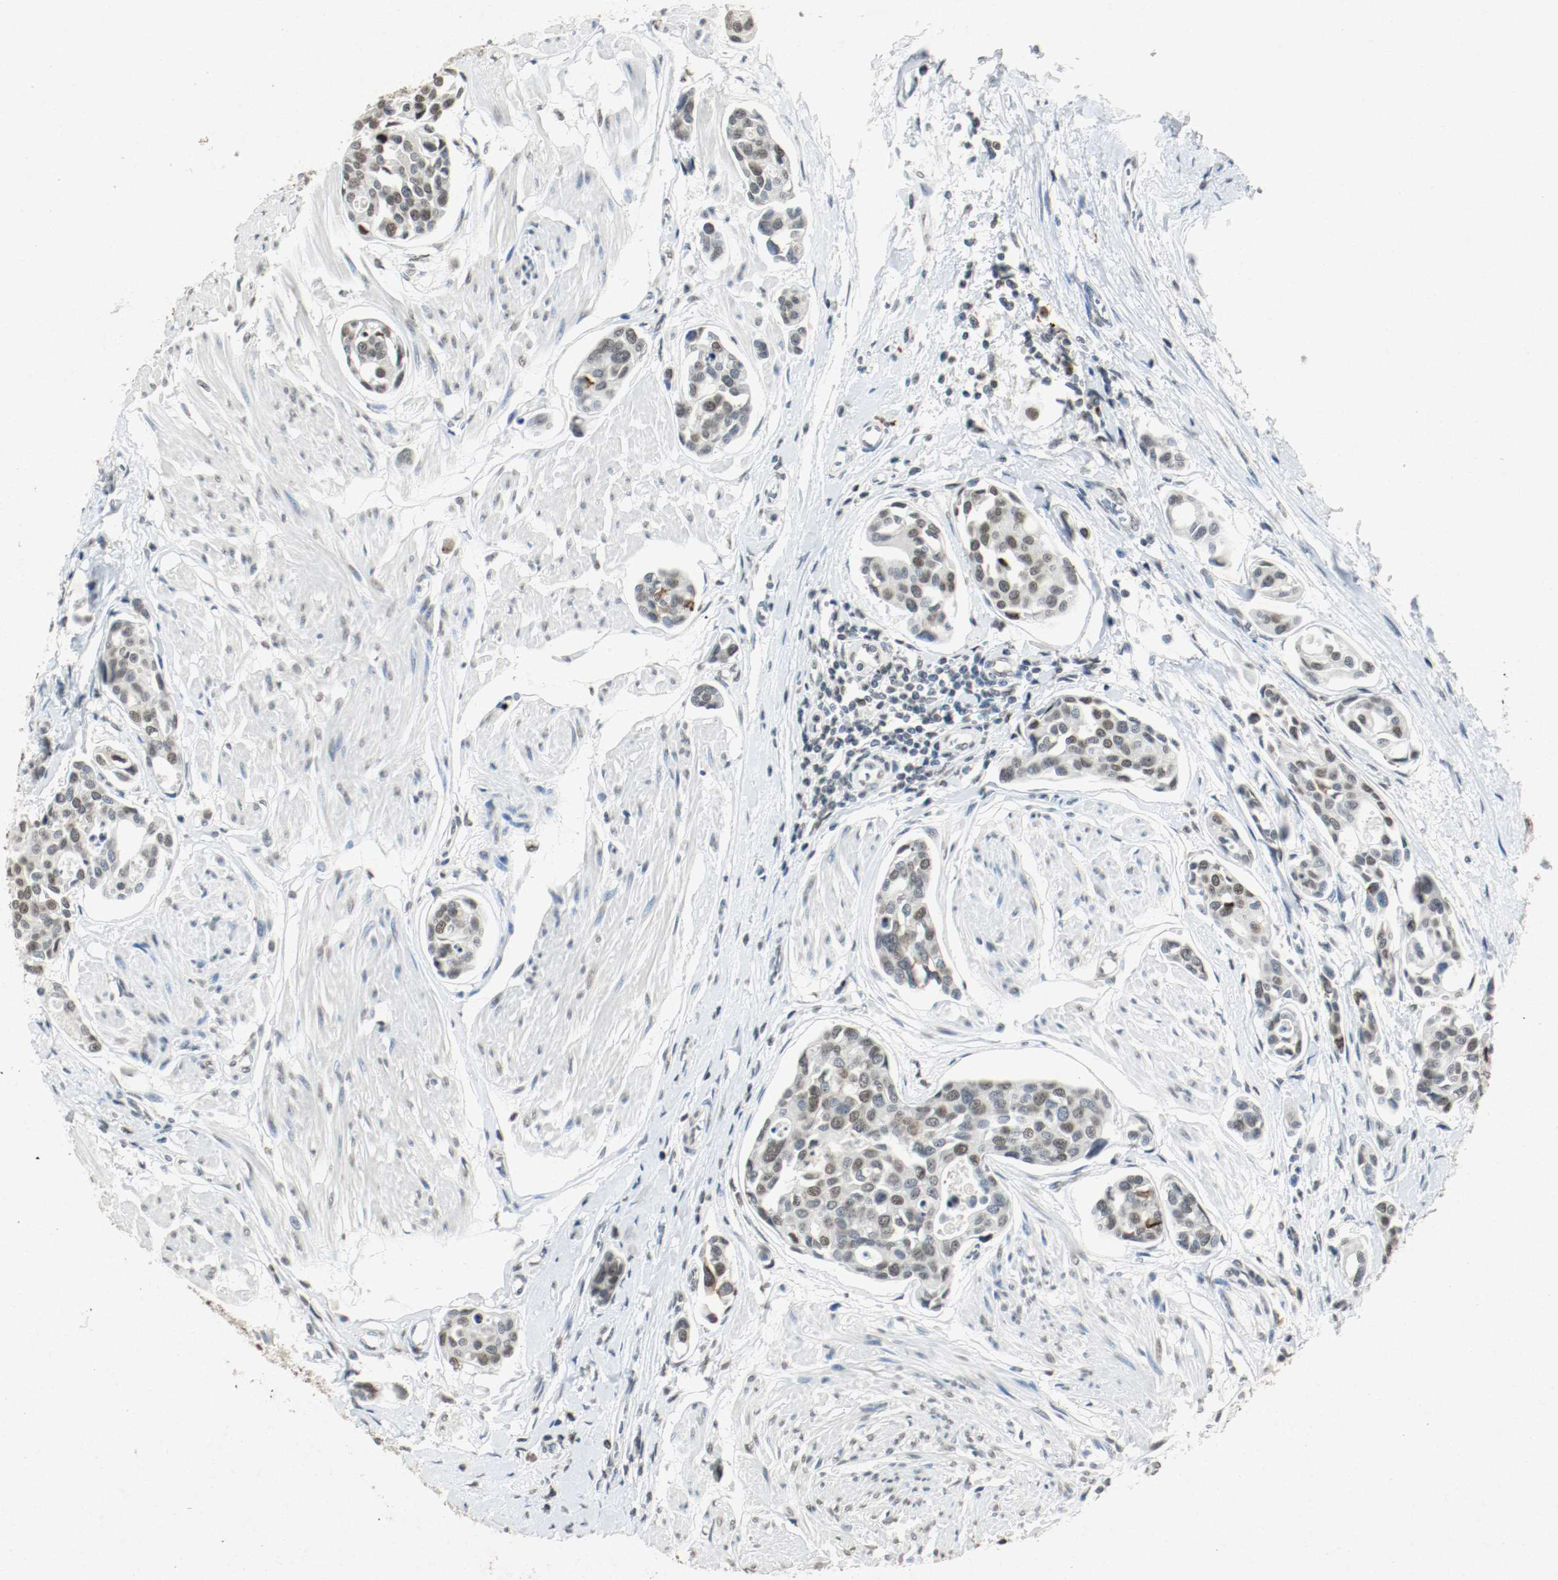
{"staining": {"intensity": "moderate", "quantity": ">75%", "location": "nuclear"}, "tissue": "urothelial cancer", "cell_type": "Tumor cells", "image_type": "cancer", "snomed": [{"axis": "morphology", "description": "Urothelial carcinoma, High grade"}, {"axis": "topography", "description": "Urinary bladder"}], "caption": "DAB (3,3'-diaminobenzidine) immunohistochemical staining of urothelial carcinoma (high-grade) reveals moderate nuclear protein positivity in about >75% of tumor cells. (Stains: DAB (3,3'-diaminobenzidine) in brown, nuclei in blue, Microscopy: brightfield microscopy at high magnification).", "gene": "DNMT1", "patient": {"sex": "male", "age": 78}}